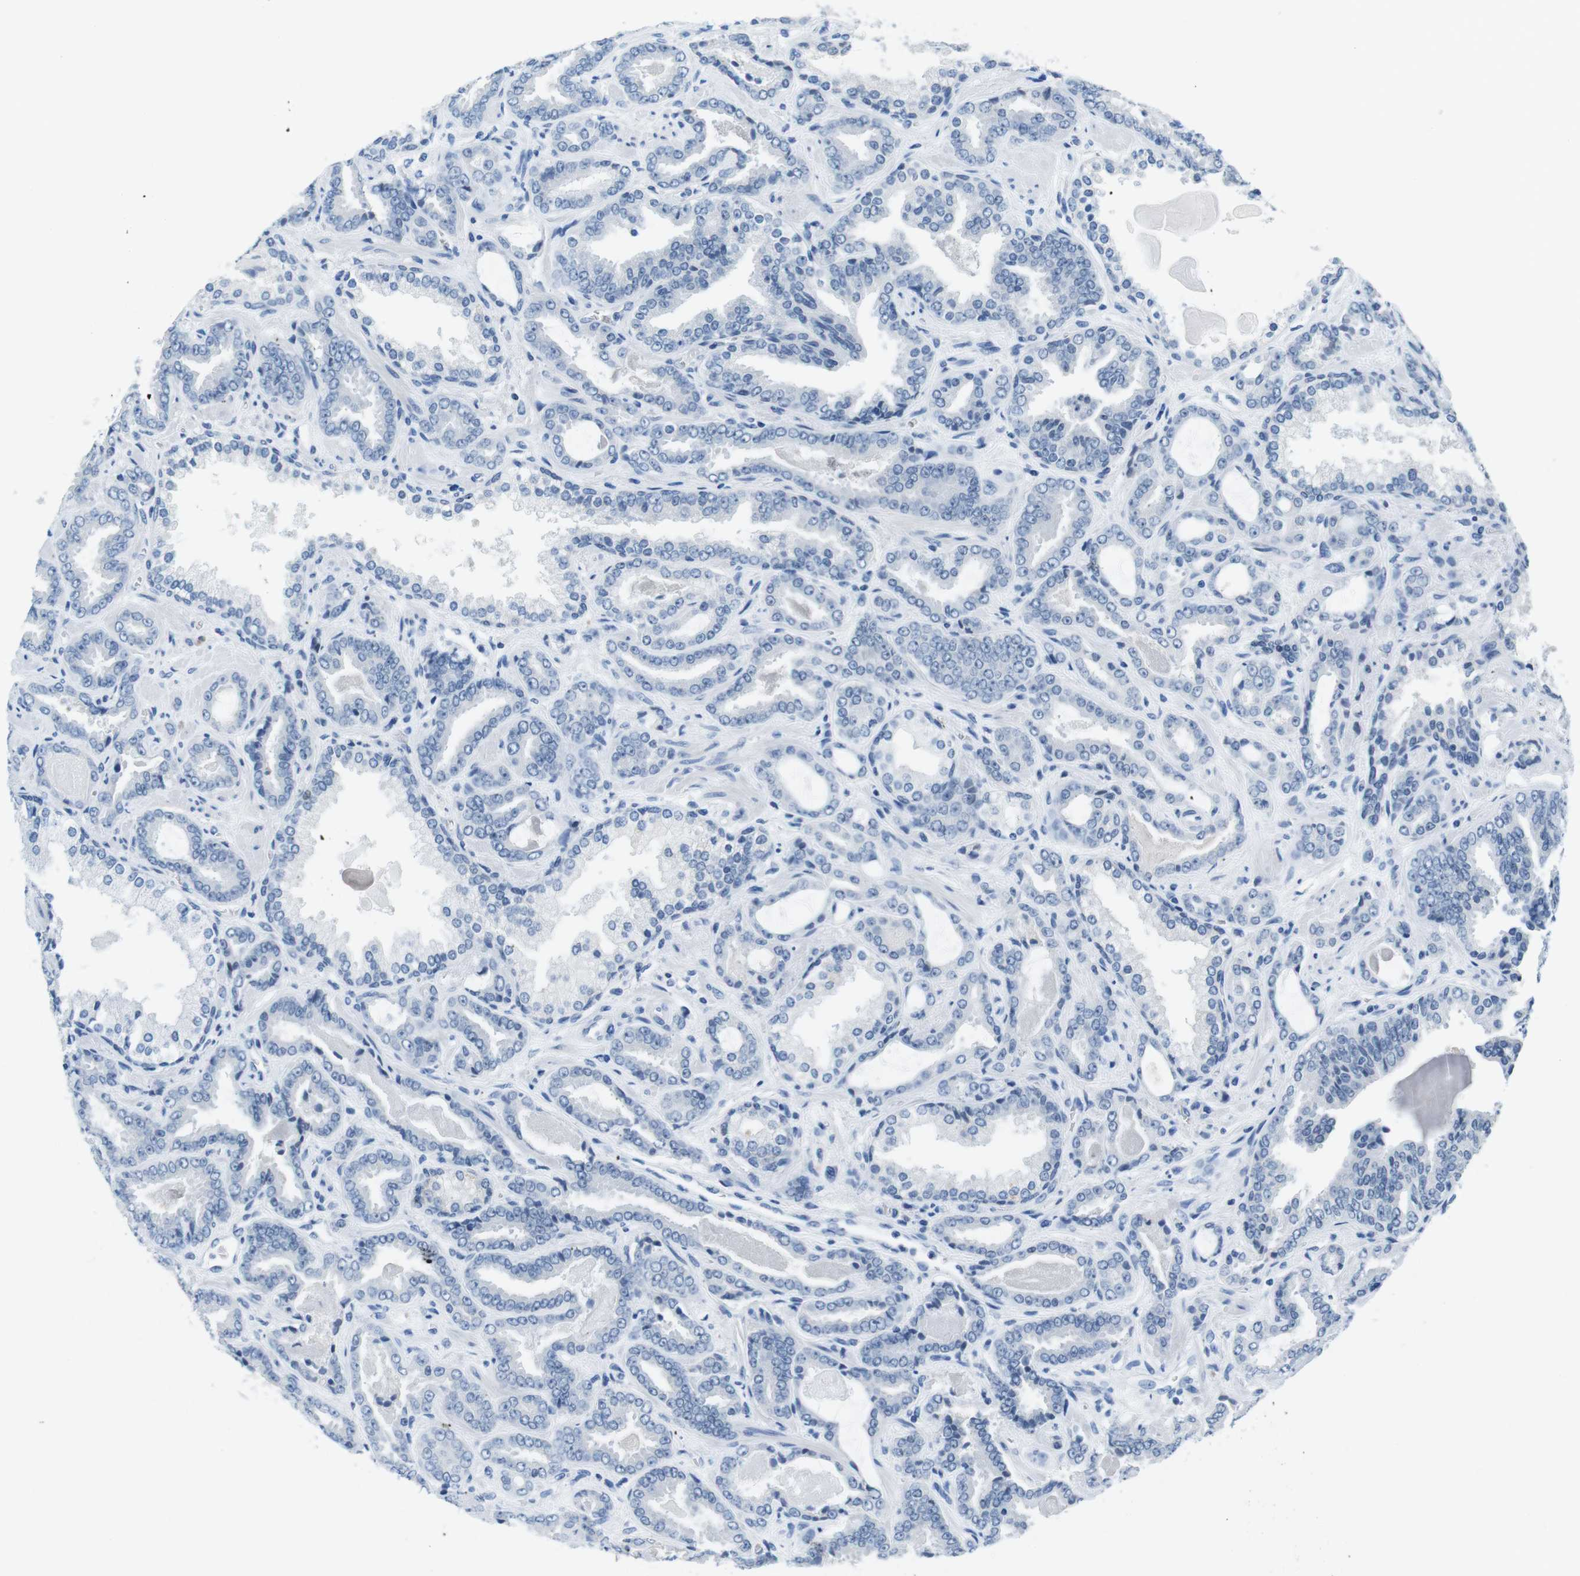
{"staining": {"intensity": "negative", "quantity": "none", "location": "none"}, "tissue": "prostate cancer", "cell_type": "Tumor cells", "image_type": "cancer", "snomed": [{"axis": "morphology", "description": "Adenocarcinoma, Low grade"}, {"axis": "topography", "description": "Prostate"}], "caption": "High power microscopy image of an immunohistochemistry histopathology image of prostate cancer (low-grade adenocarcinoma), revealing no significant expression in tumor cells.", "gene": "TFAP2C", "patient": {"sex": "male", "age": 60}}